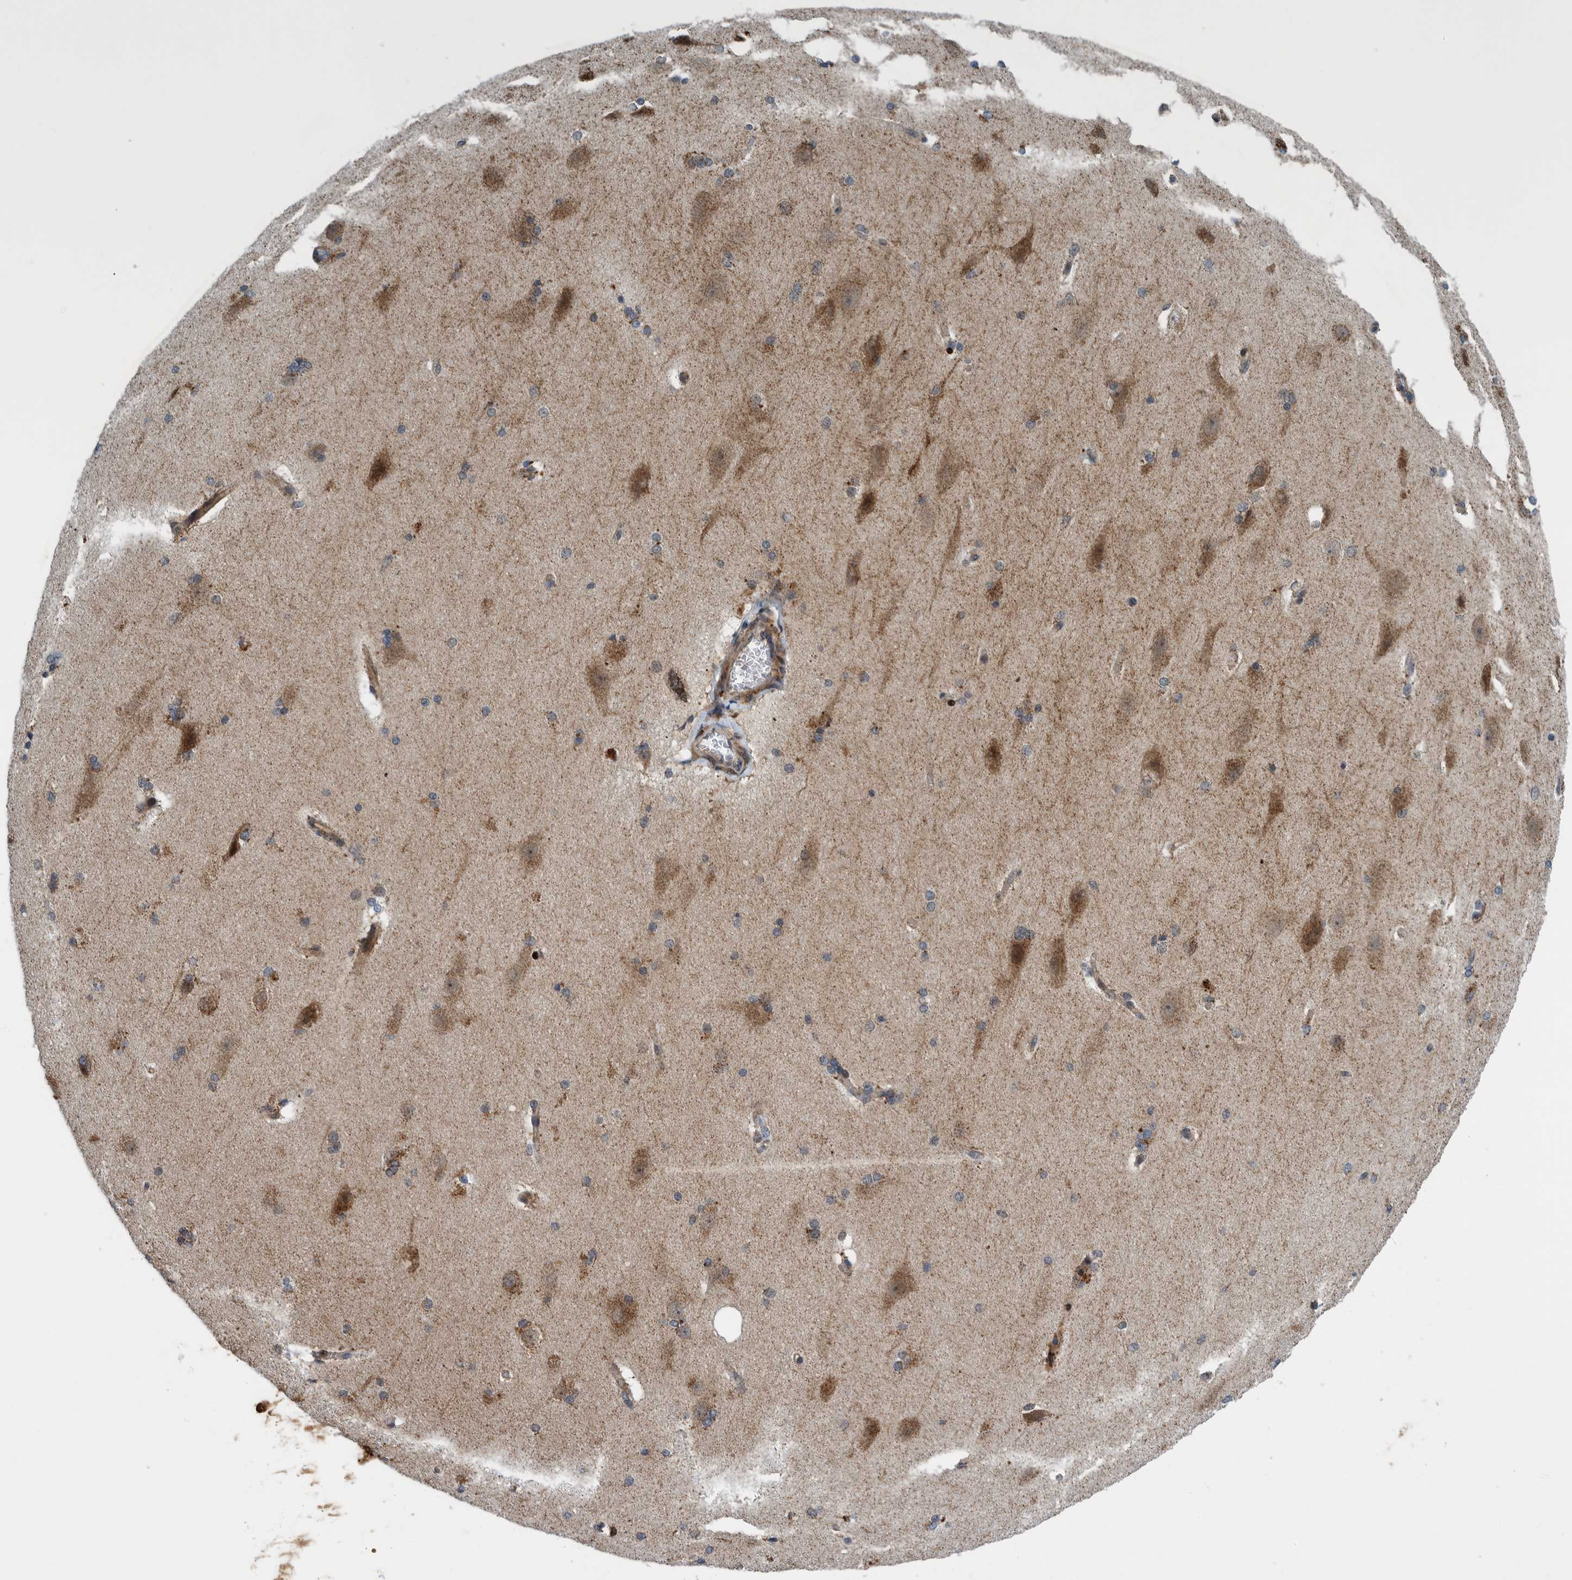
{"staining": {"intensity": "moderate", "quantity": ">75%", "location": "cytoplasmic/membranous"}, "tissue": "cerebral cortex", "cell_type": "Endothelial cells", "image_type": "normal", "snomed": [{"axis": "morphology", "description": "Normal tissue, NOS"}, {"axis": "topography", "description": "Cerebral cortex"}, {"axis": "topography", "description": "Hippocampus"}], "caption": "Moderate cytoplasmic/membranous positivity for a protein is present in about >75% of endothelial cells of benign cerebral cortex using immunohistochemistry.", "gene": "MRPS7", "patient": {"sex": "female", "age": 19}}